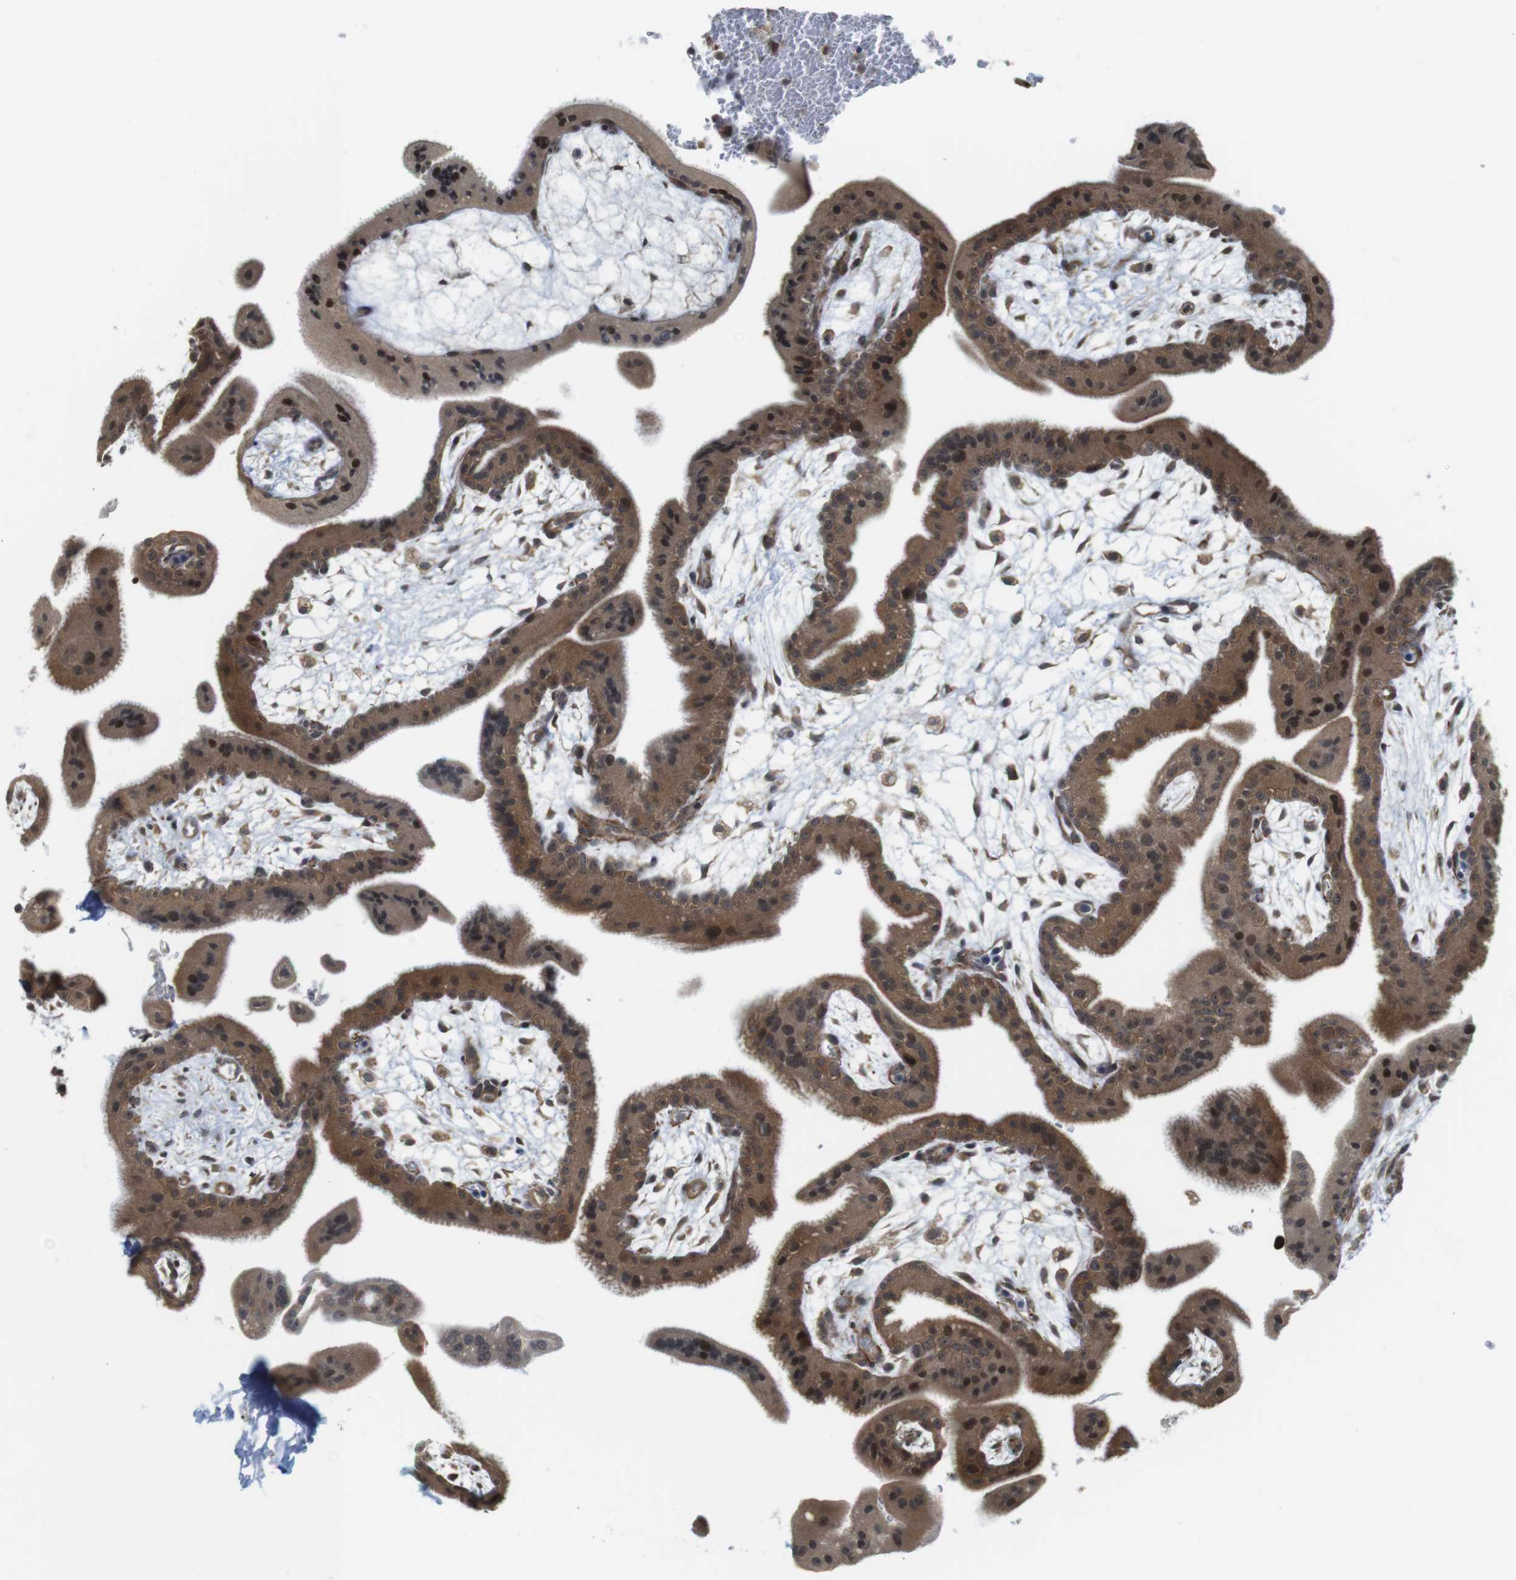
{"staining": {"intensity": "moderate", "quantity": ">75%", "location": "cytoplasmic/membranous,nuclear"}, "tissue": "placenta", "cell_type": "Trophoblastic cells", "image_type": "normal", "snomed": [{"axis": "morphology", "description": "Normal tissue, NOS"}, {"axis": "topography", "description": "Placenta"}], "caption": "Immunohistochemistry (IHC) (DAB (3,3'-diaminobenzidine)) staining of benign human placenta reveals moderate cytoplasmic/membranous,nuclear protein positivity in approximately >75% of trophoblastic cells. (IHC, brightfield microscopy, high magnification).", "gene": "CC2D1A", "patient": {"sex": "female", "age": 35}}